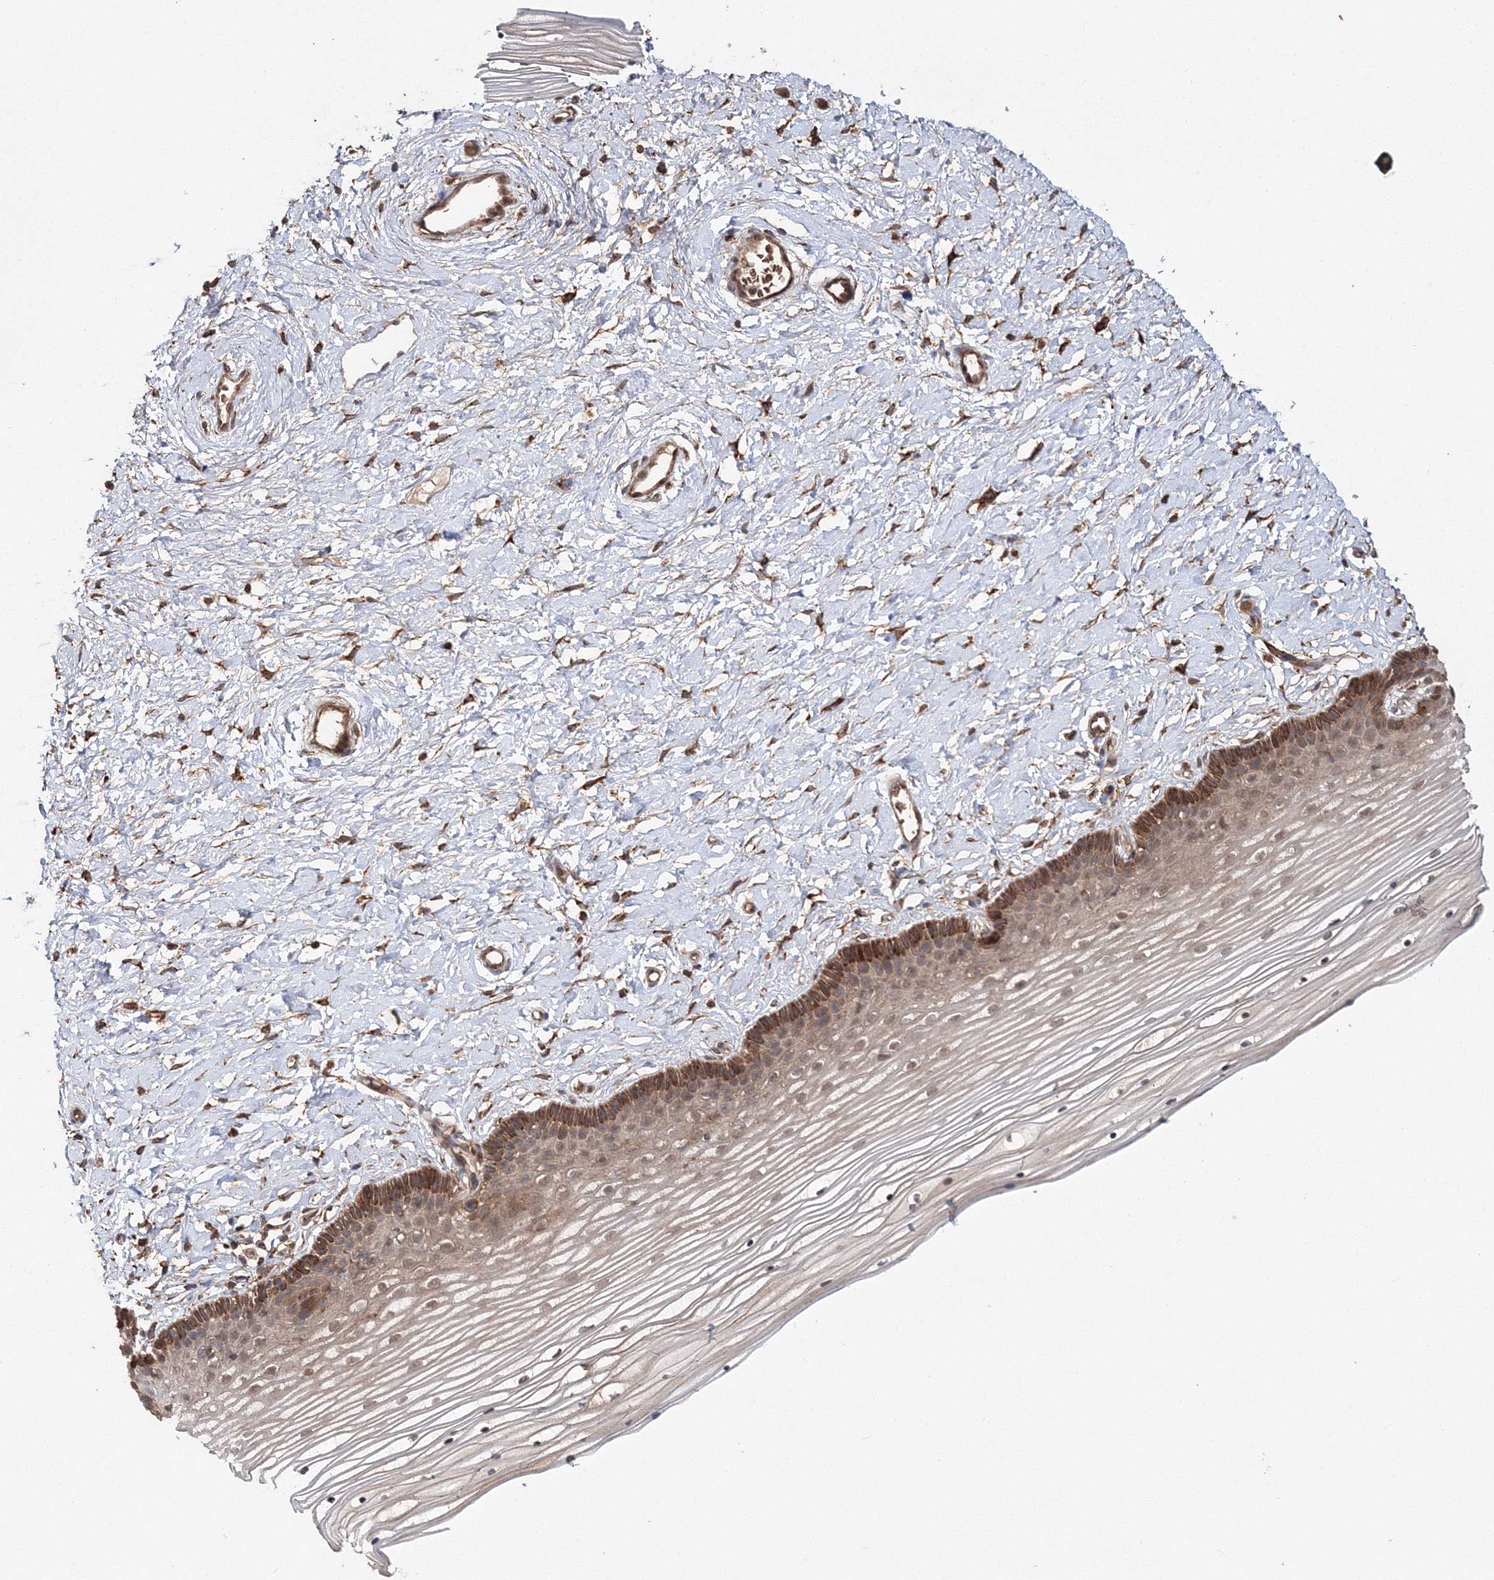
{"staining": {"intensity": "moderate", "quantity": "25%-75%", "location": "cytoplasmic/membranous"}, "tissue": "vagina", "cell_type": "Squamous epithelial cells", "image_type": "normal", "snomed": [{"axis": "morphology", "description": "Normal tissue, NOS"}, {"axis": "topography", "description": "Vagina"}, {"axis": "topography", "description": "Cervix"}], "caption": "Immunohistochemical staining of unremarkable human vagina displays medium levels of moderate cytoplasmic/membranous positivity in about 25%-75% of squamous epithelial cells.", "gene": "DDO", "patient": {"sex": "female", "age": 40}}